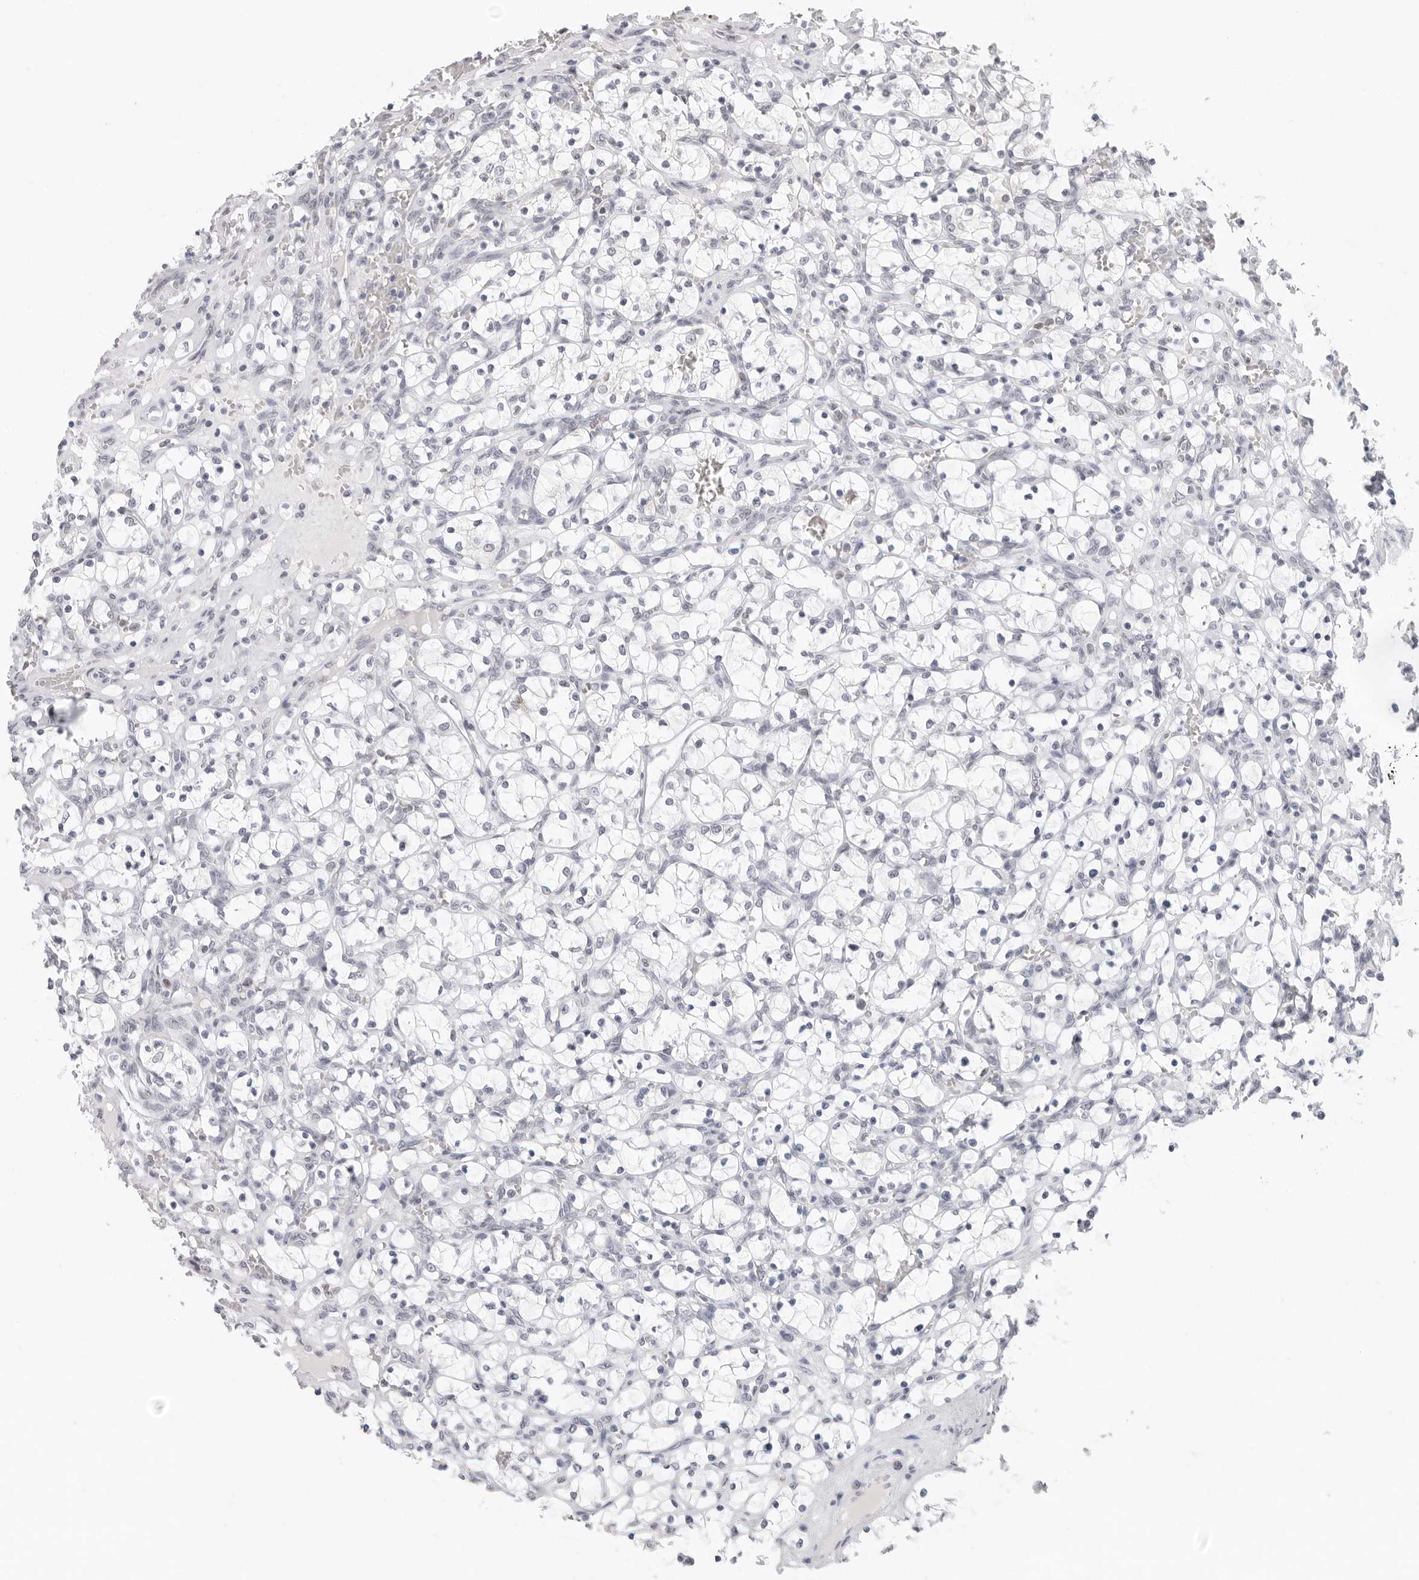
{"staining": {"intensity": "negative", "quantity": "none", "location": "none"}, "tissue": "renal cancer", "cell_type": "Tumor cells", "image_type": "cancer", "snomed": [{"axis": "morphology", "description": "Adenocarcinoma, NOS"}, {"axis": "topography", "description": "Kidney"}], "caption": "A photomicrograph of human adenocarcinoma (renal) is negative for staining in tumor cells.", "gene": "FLG2", "patient": {"sex": "female", "age": 69}}